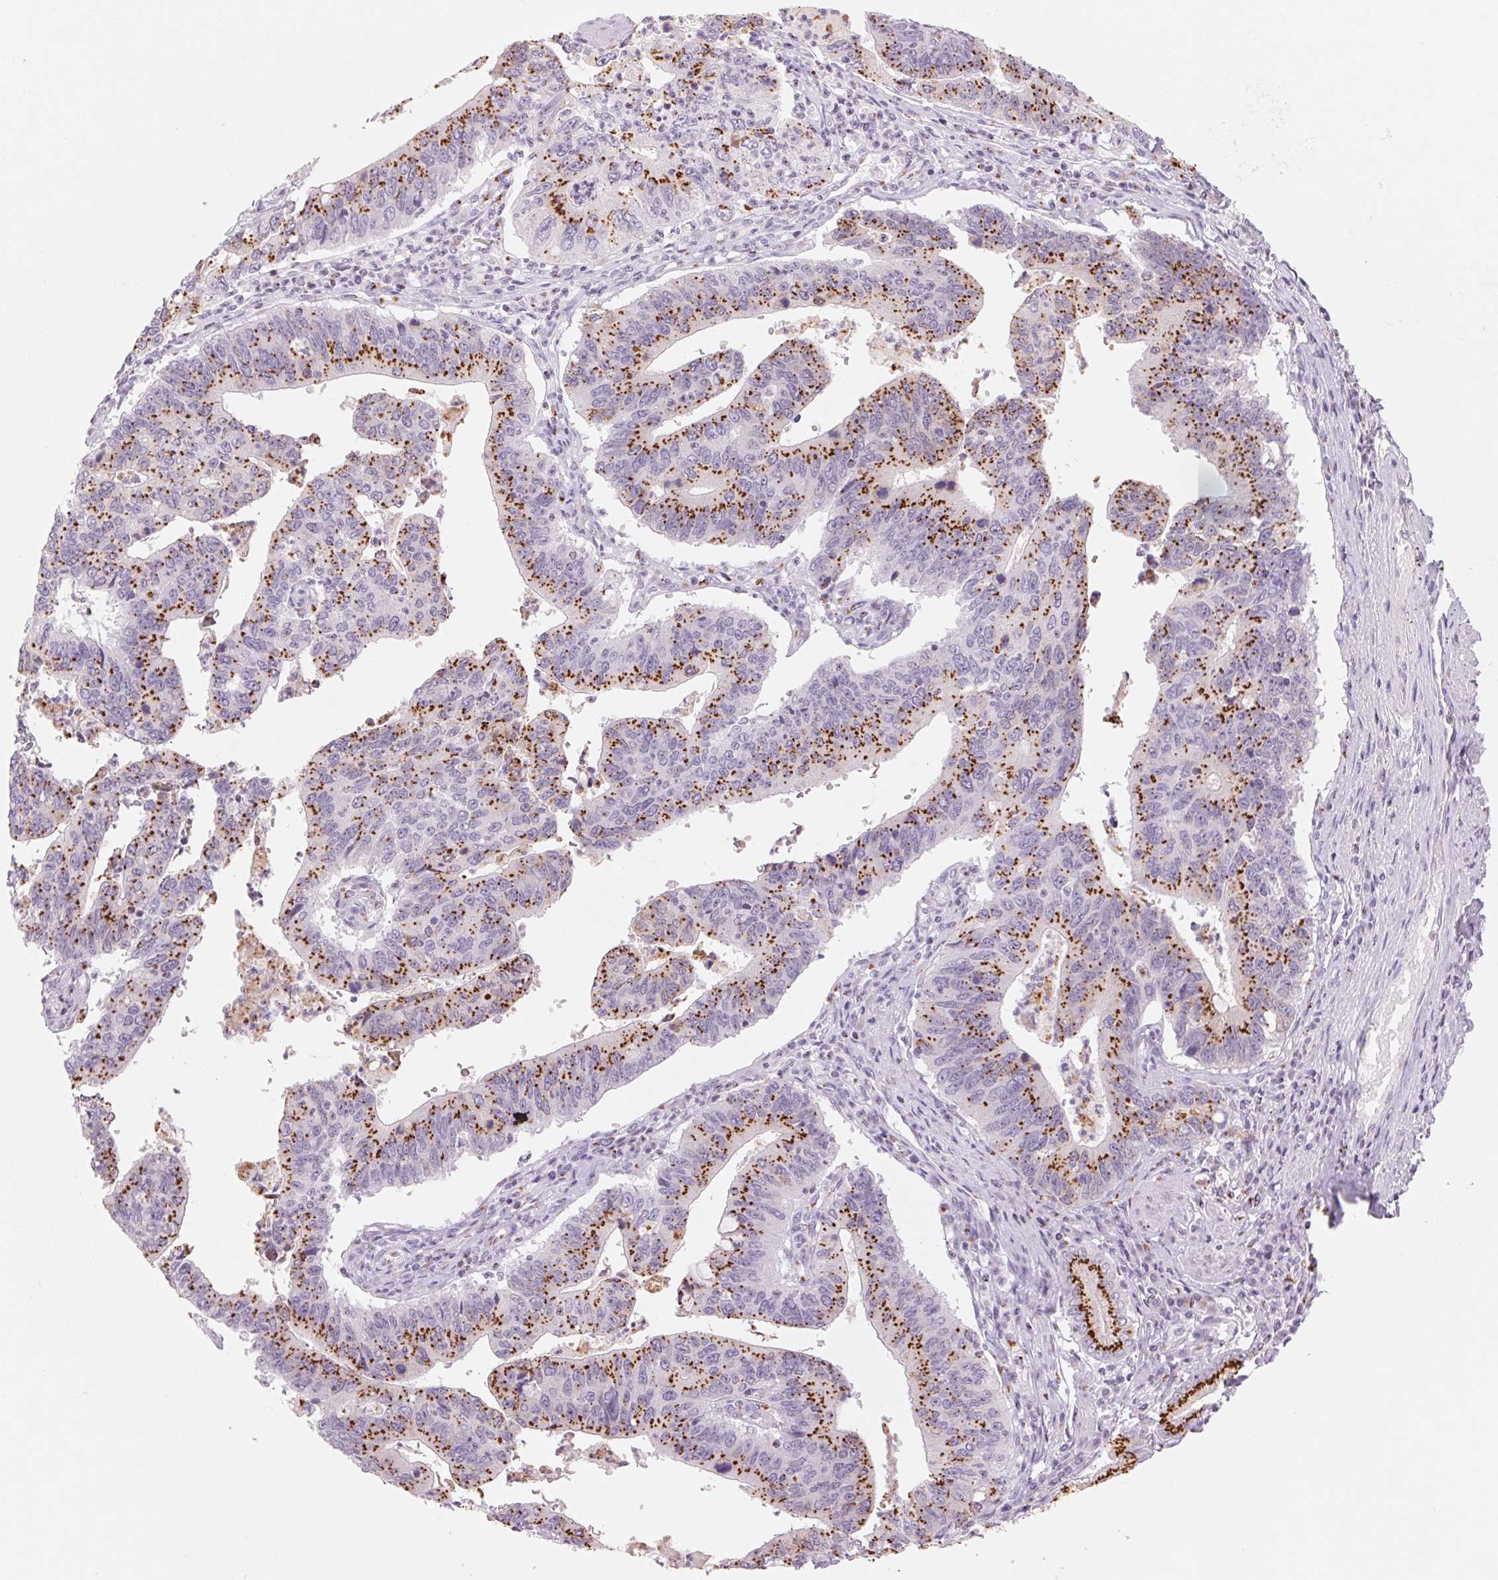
{"staining": {"intensity": "strong", "quantity": ">75%", "location": "cytoplasmic/membranous"}, "tissue": "stomach cancer", "cell_type": "Tumor cells", "image_type": "cancer", "snomed": [{"axis": "morphology", "description": "Adenocarcinoma, NOS"}, {"axis": "topography", "description": "Stomach"}], "caption": "Immunohistochemical staining of human stomach cancer (adenocarcinoma) demonstrates high levels of strong cytoplasmic/membranous staining in approximately >75% of tumor cells. The staining was performed using DAB to visualize the protein expression in brown, while the nuclei were stained in blue with hematoxylin (Magnification: 20x).", "gene": "GALNT7", "patient": {"sex": "male", "age": 59}}